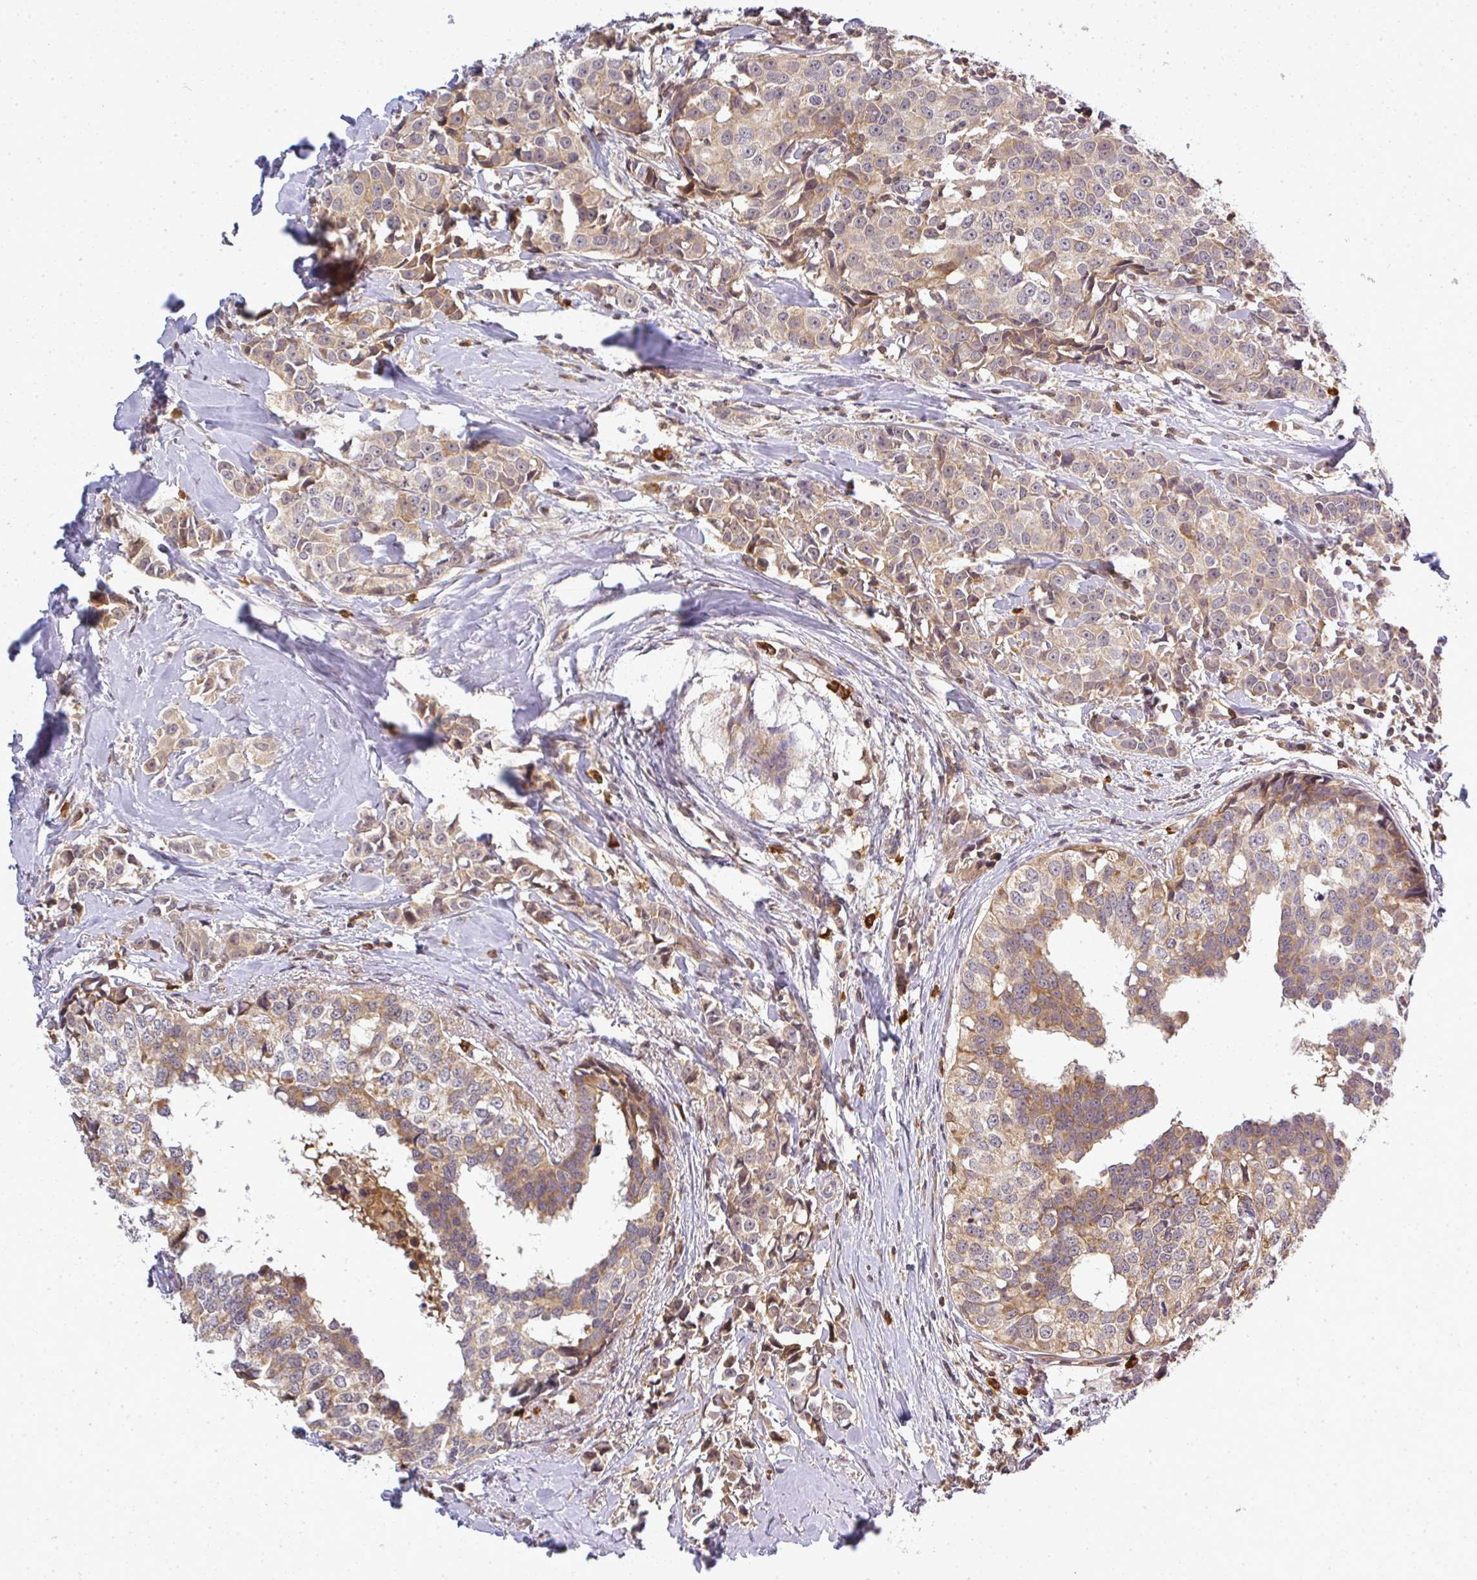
{"staining": {"intensity": "weak", "quantity": ">75%", "location": "cytoplasmic/membranous"}, "tissue": "breast cancer", "cell_type": "Tumor cells", "image_type": "cancer", "snomed": [{"axis": "morphology", "description": "Duct carcinoma"}, {"axis": "topography", "description": "Breast"}], "caption": "There is low levels of weak cytoplasmic/membranous staining in tumor cells of breast cancer, as demonstrated by immunohistochemical staining (brown color).", "gene": "FAM153A", "patient": {"sex": "female", "age": 80}}